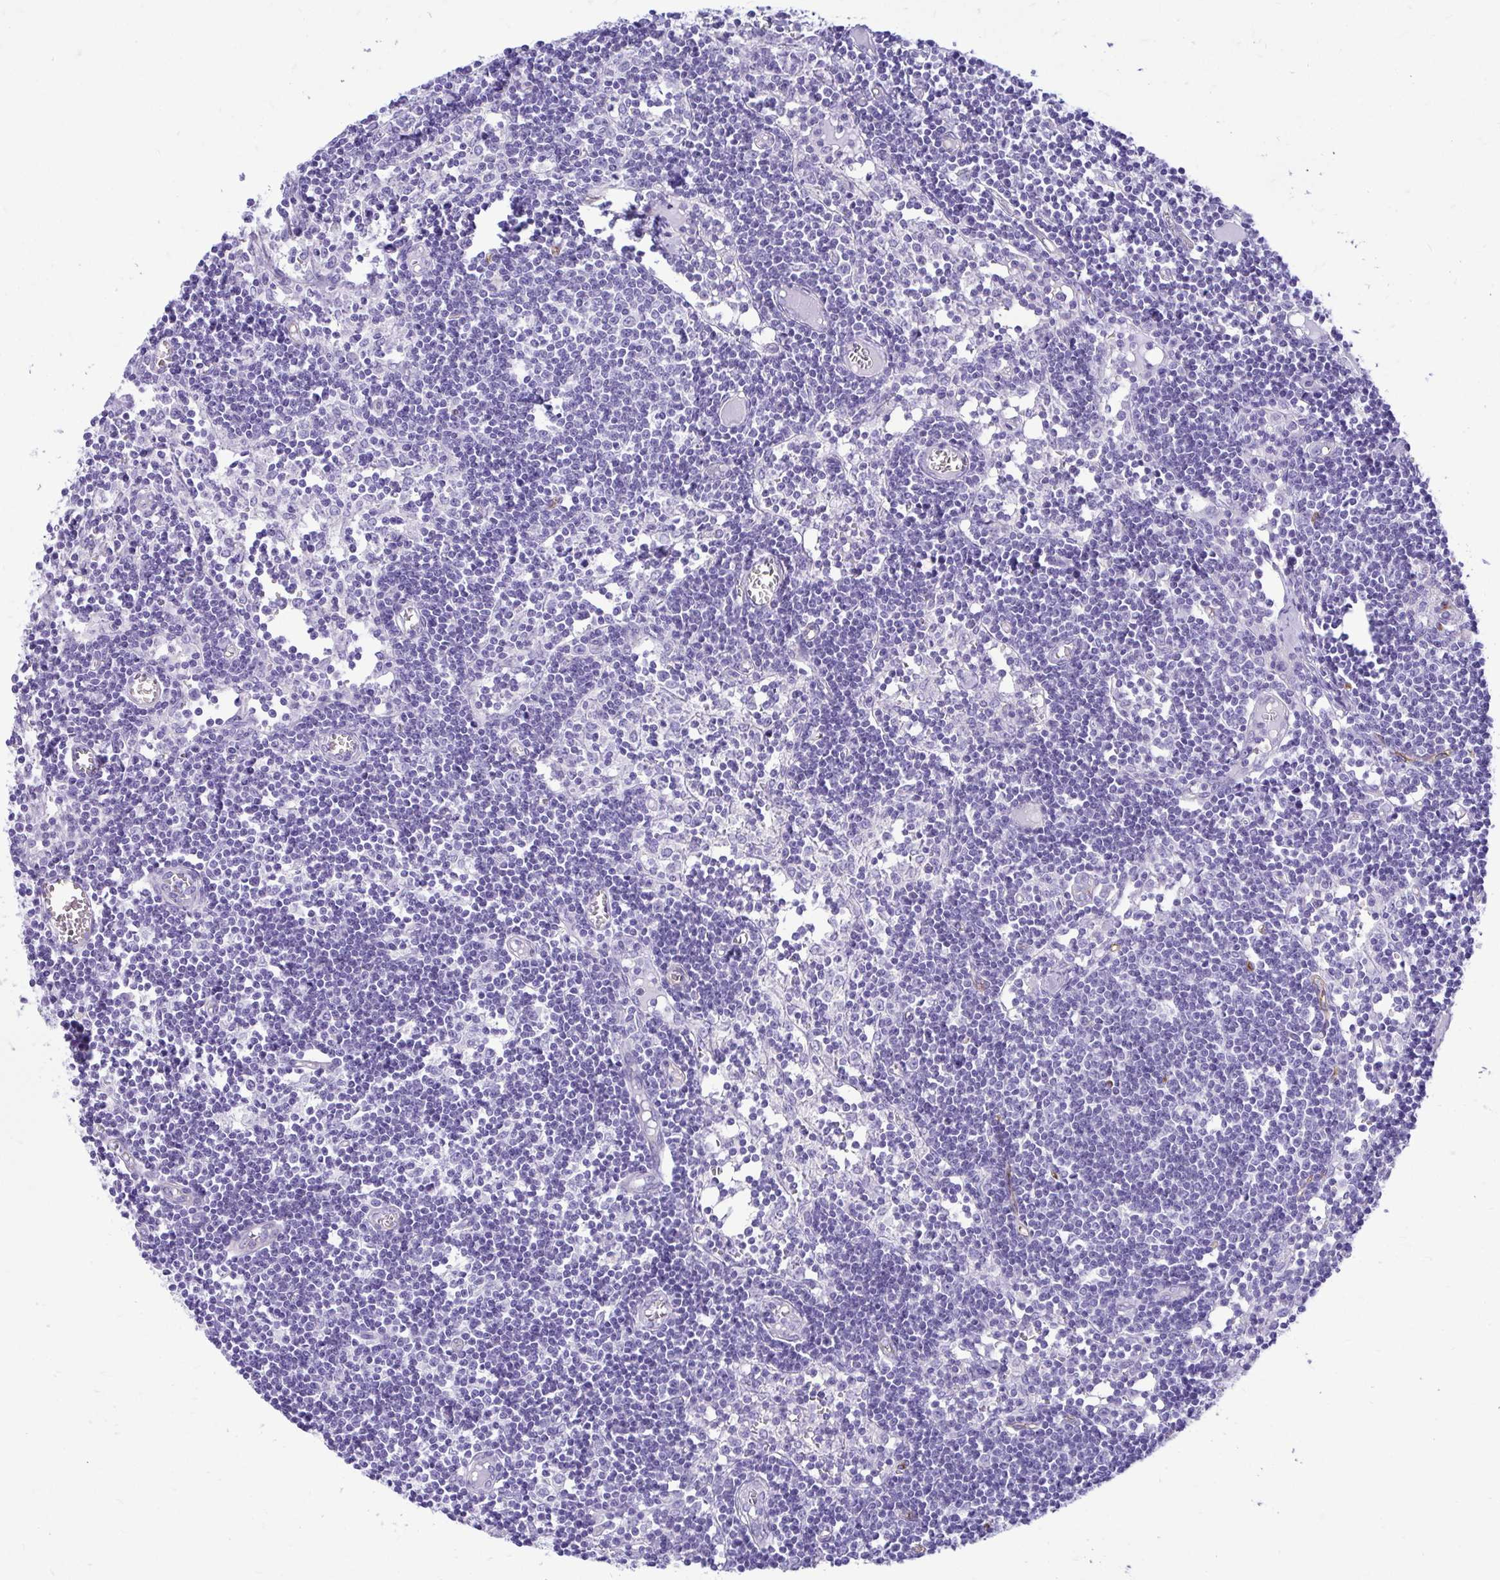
{"staining": {"intensity": "negative", "quantity": "none", "location": "none"}, "tissue": "lymph node", "cell_type": "Germinal center cells", "image_type": "normal", "snomed": [{"axis": "morphology", "description": "Normal tissue, NOS"}, {"axis": "topography", "description": "Lymph node"}], "caption": "This is an immunohistochemistry photomicrograph of benign lymph node. There is no staining in germinal center cells.", "gene": "ABCG2", "patient": {"sex": "female", "age": 11}}